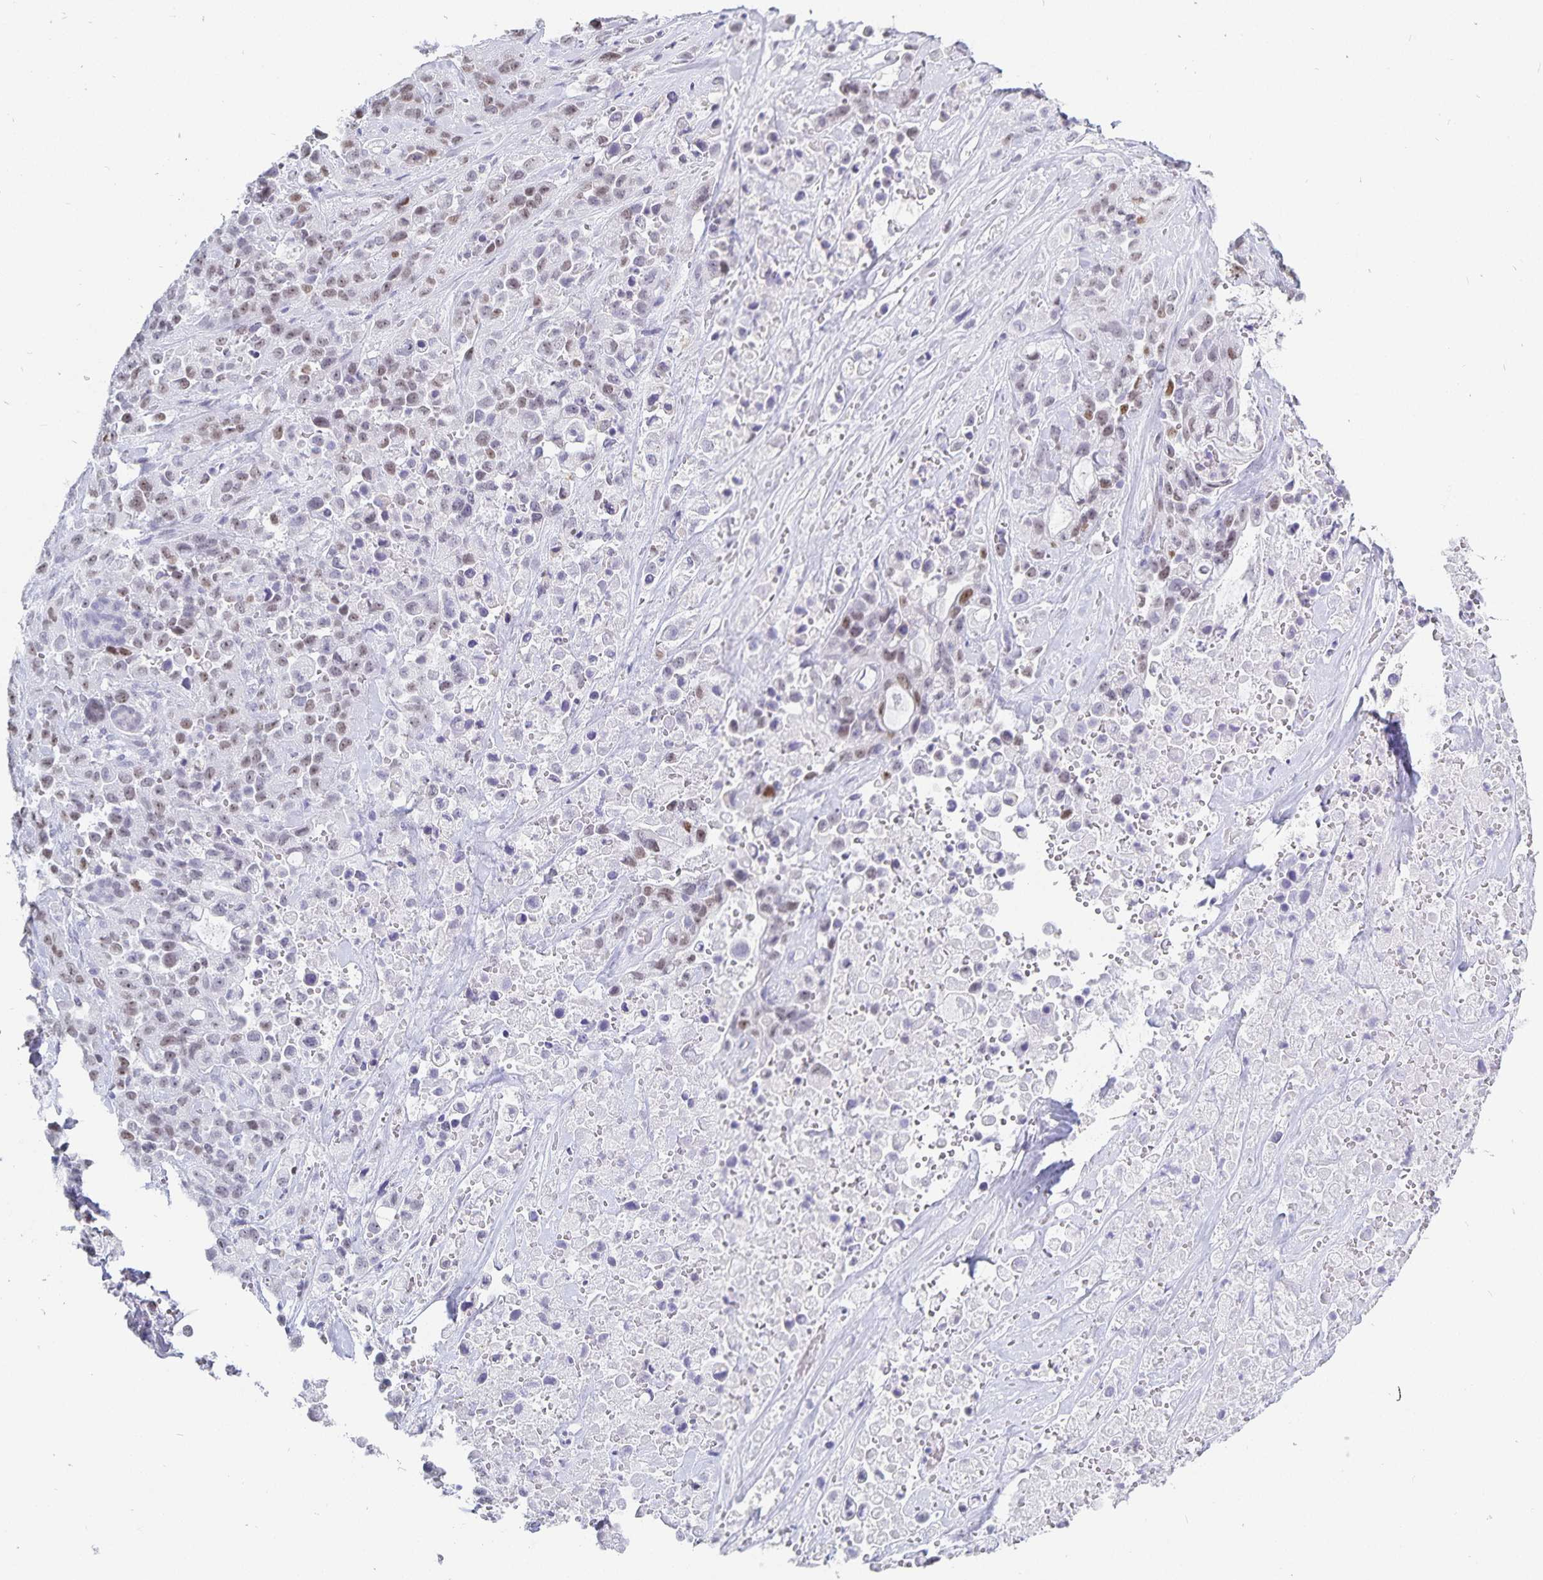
{"staining": {"intensity": "weak", "quantity": "25%-75%", "location": "nuclear"}, "tissue": "pancreatic cancer", "cell_type": "Tumor cells", "image_type": "cancer", "snomed": [{"axis": "morphology", "description": "Adenocarcinoma, NOS"}, {"axis": "topography", "description": "Pancreas"}], "caption": "Immunohistochemistry histopathology image of pancreatic cancer stained for a protein (brown), which shows low levels of weak nuclear expression in approximately 25%-75% of tumor cells.", "gene": "HMGB3", "patient": {"sex": "male", "age": 44}}